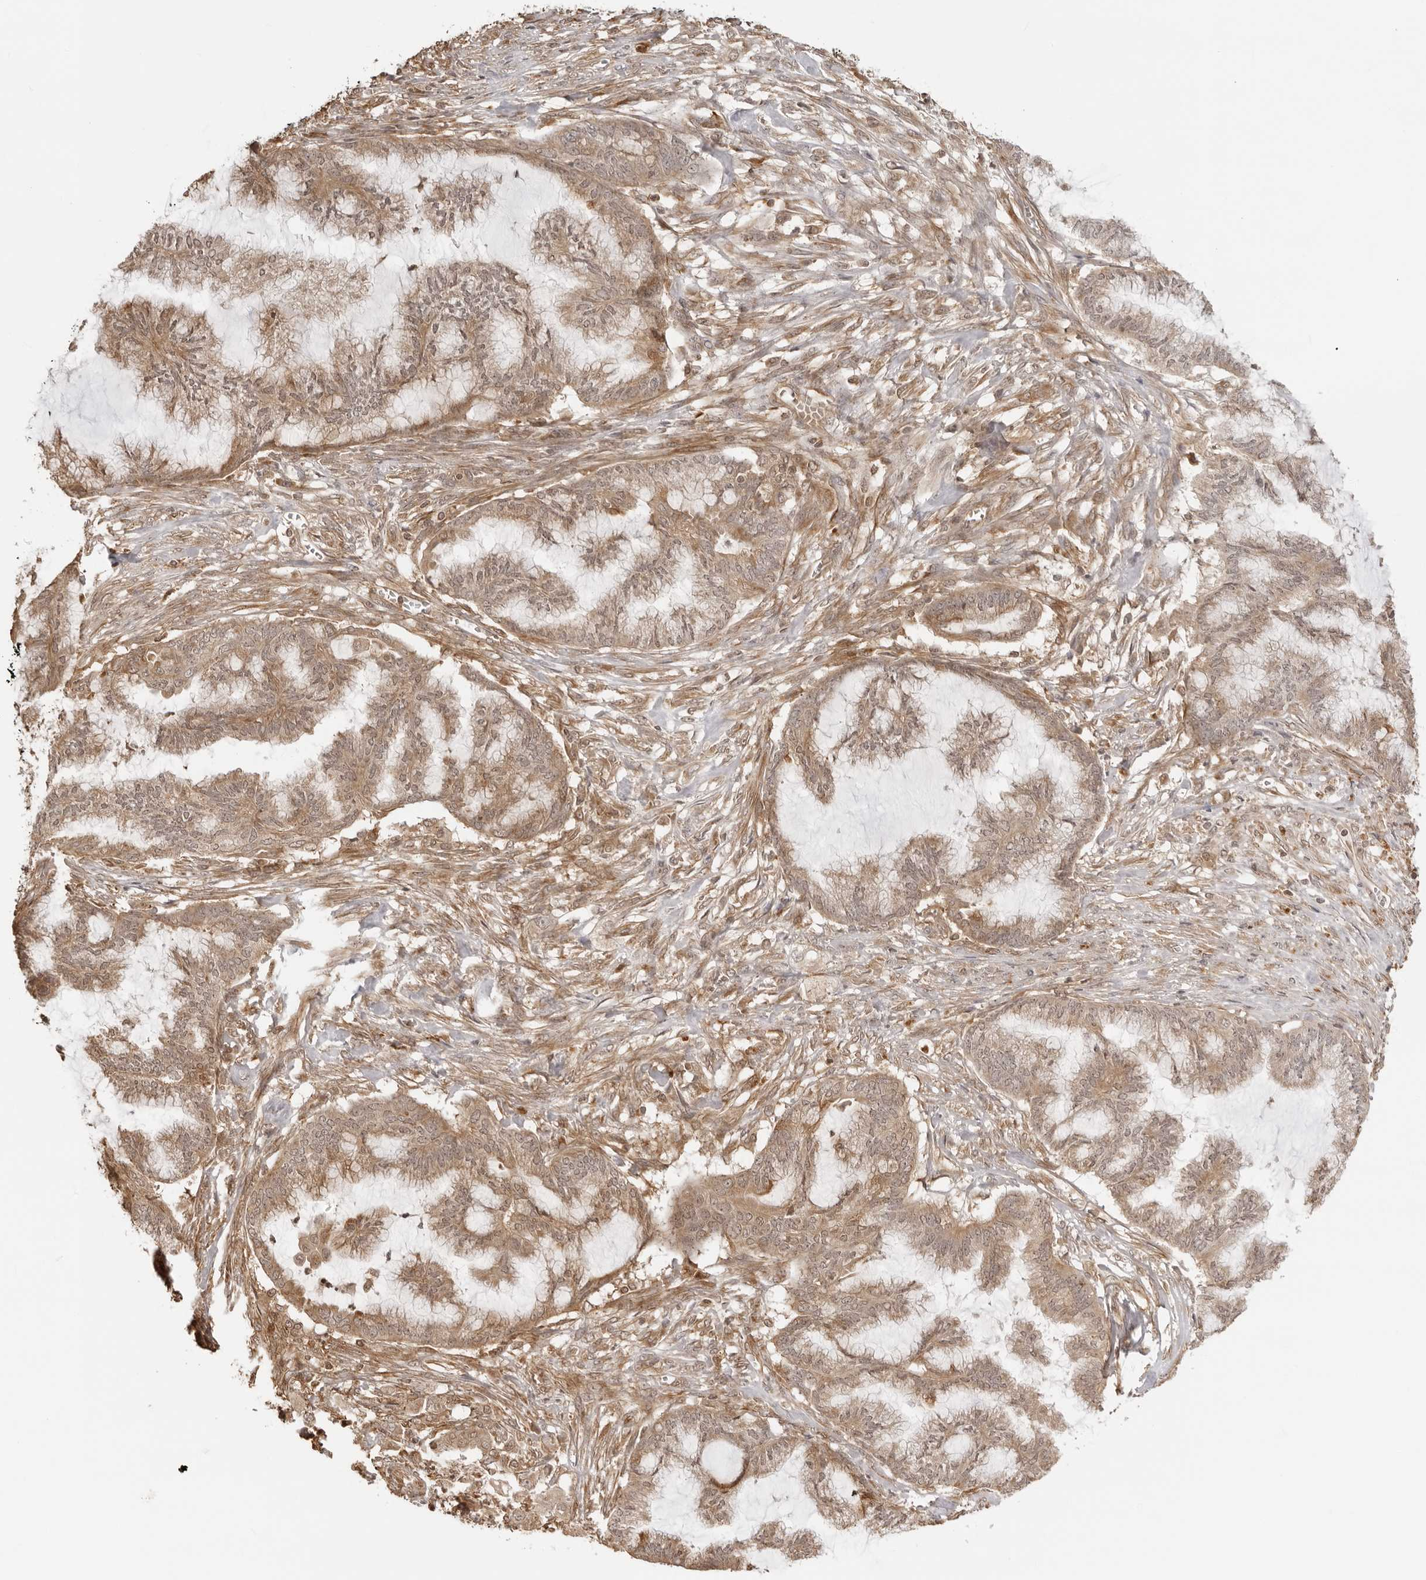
{"staining": {"intensity": "moderate", "quantity": ">75%", "location": "cytoplasmic/membranous"}, "tissue": "endometrial cancer", "cell_type": "Tumor cells", "image_type": "cancer", "snomed": [{"axis": "morphology", "description": "Adenocarcinoma, NOS"}, {"axis": "topography", "description": "Endometrium"}], "caption": "The histopathology image demonstrates a brown stain indicating the presence of a protein in the cytoplasmic/membranous of tumor cells in endometrial cancer (adenocarcinoma).", "gene": "IKBKE", "patient": {"sex": "female", "age": 86}}